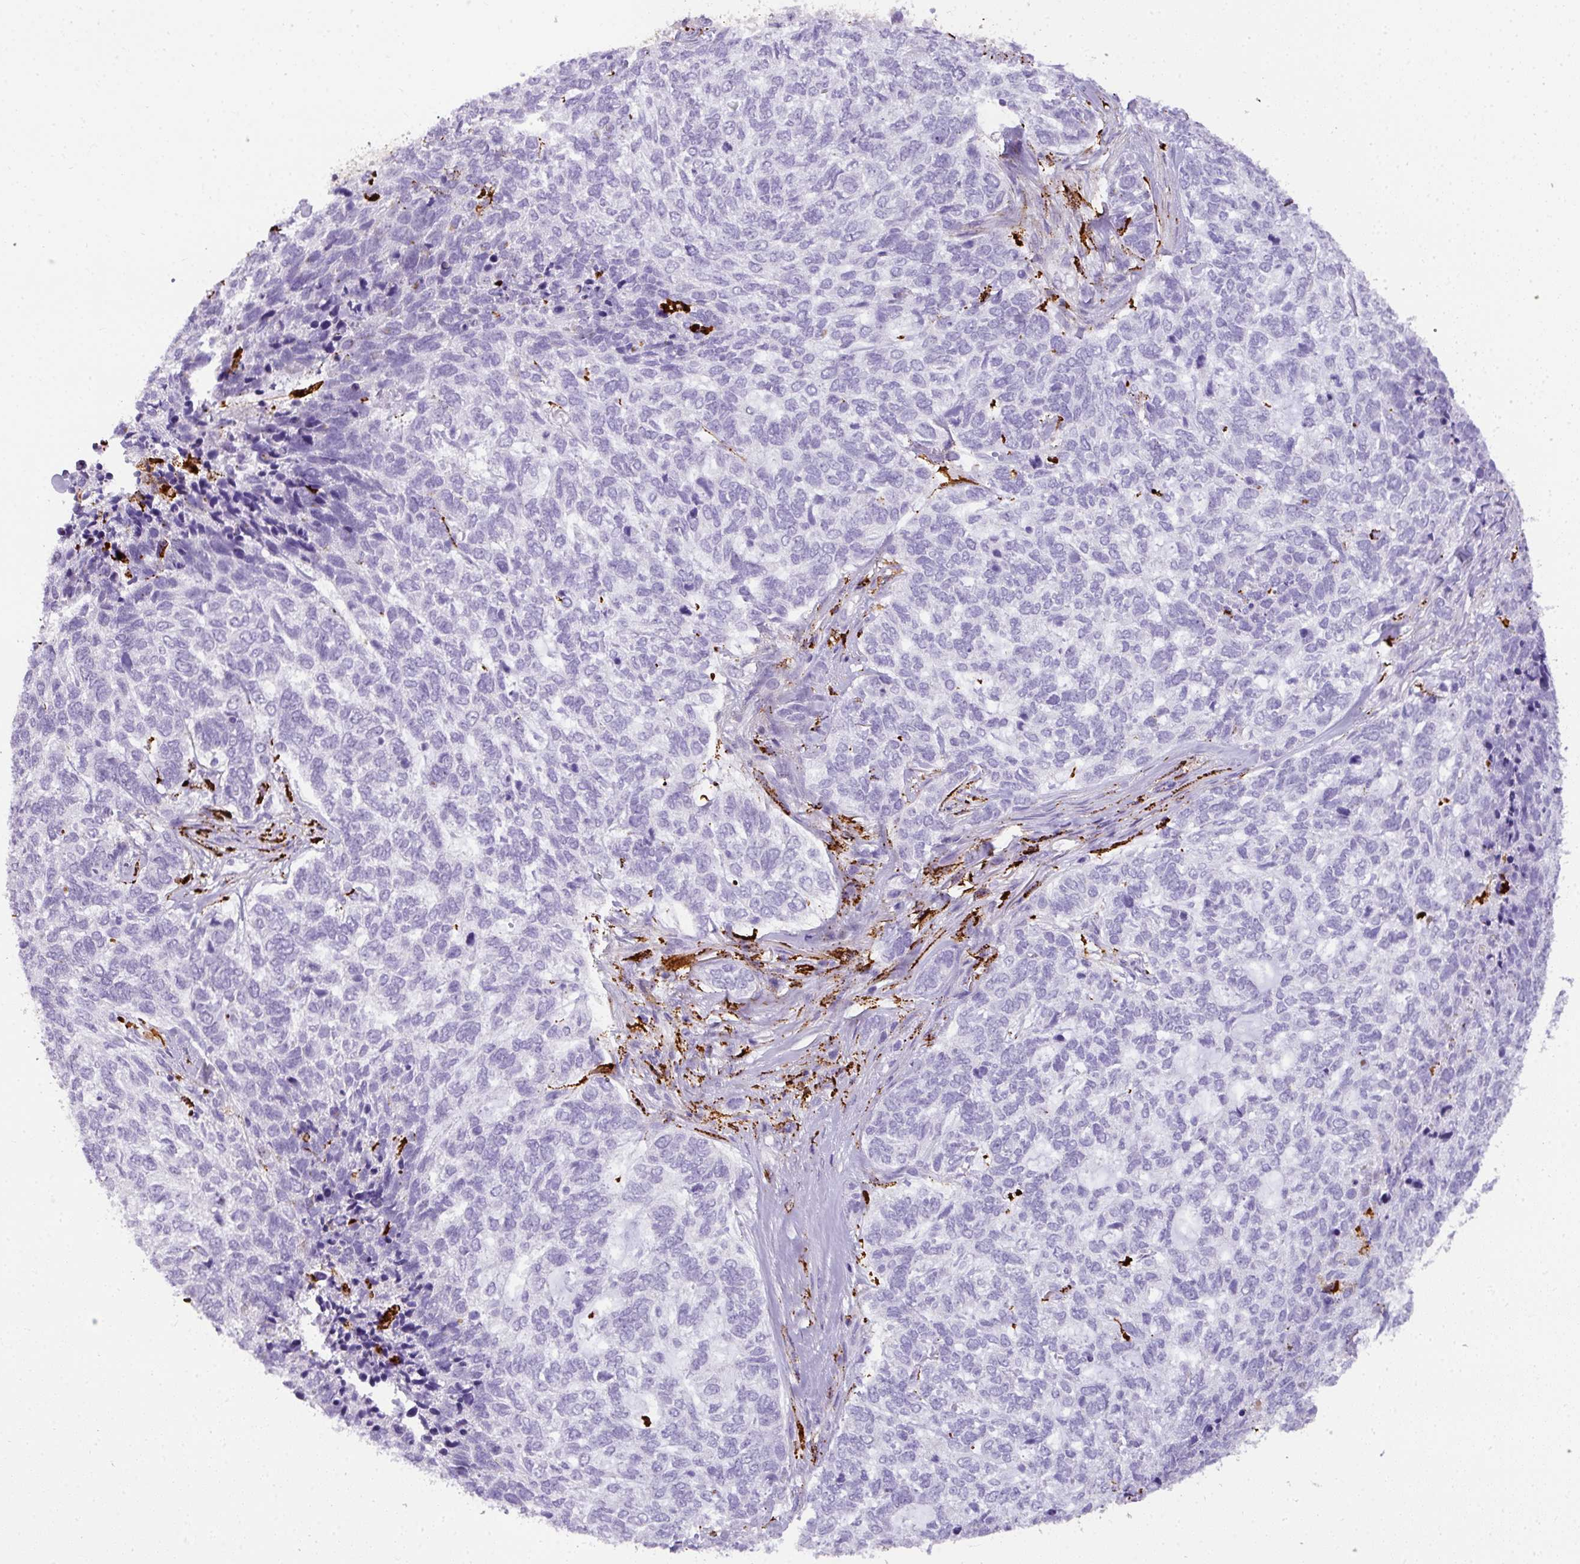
{"staining": {"intensity": "negative", "quantity": "none", "location": "none"}, "tissue": "skin cancer", "cell_type": "Tumor cells", "image_type": "cancer", "snomed": [{"axis": "morphology", "description": "Basal cell carcinoma"}, {"axis": "topography", "description": "Skin"}], "caption": "Protein analysis of skin cancer shows no significant staining in tumor cells. (Immunohistochemistry, brightfield microscopy, high magnification).", "gene": "MMACHC", "patient": {"sex": "female", "age": 65}}